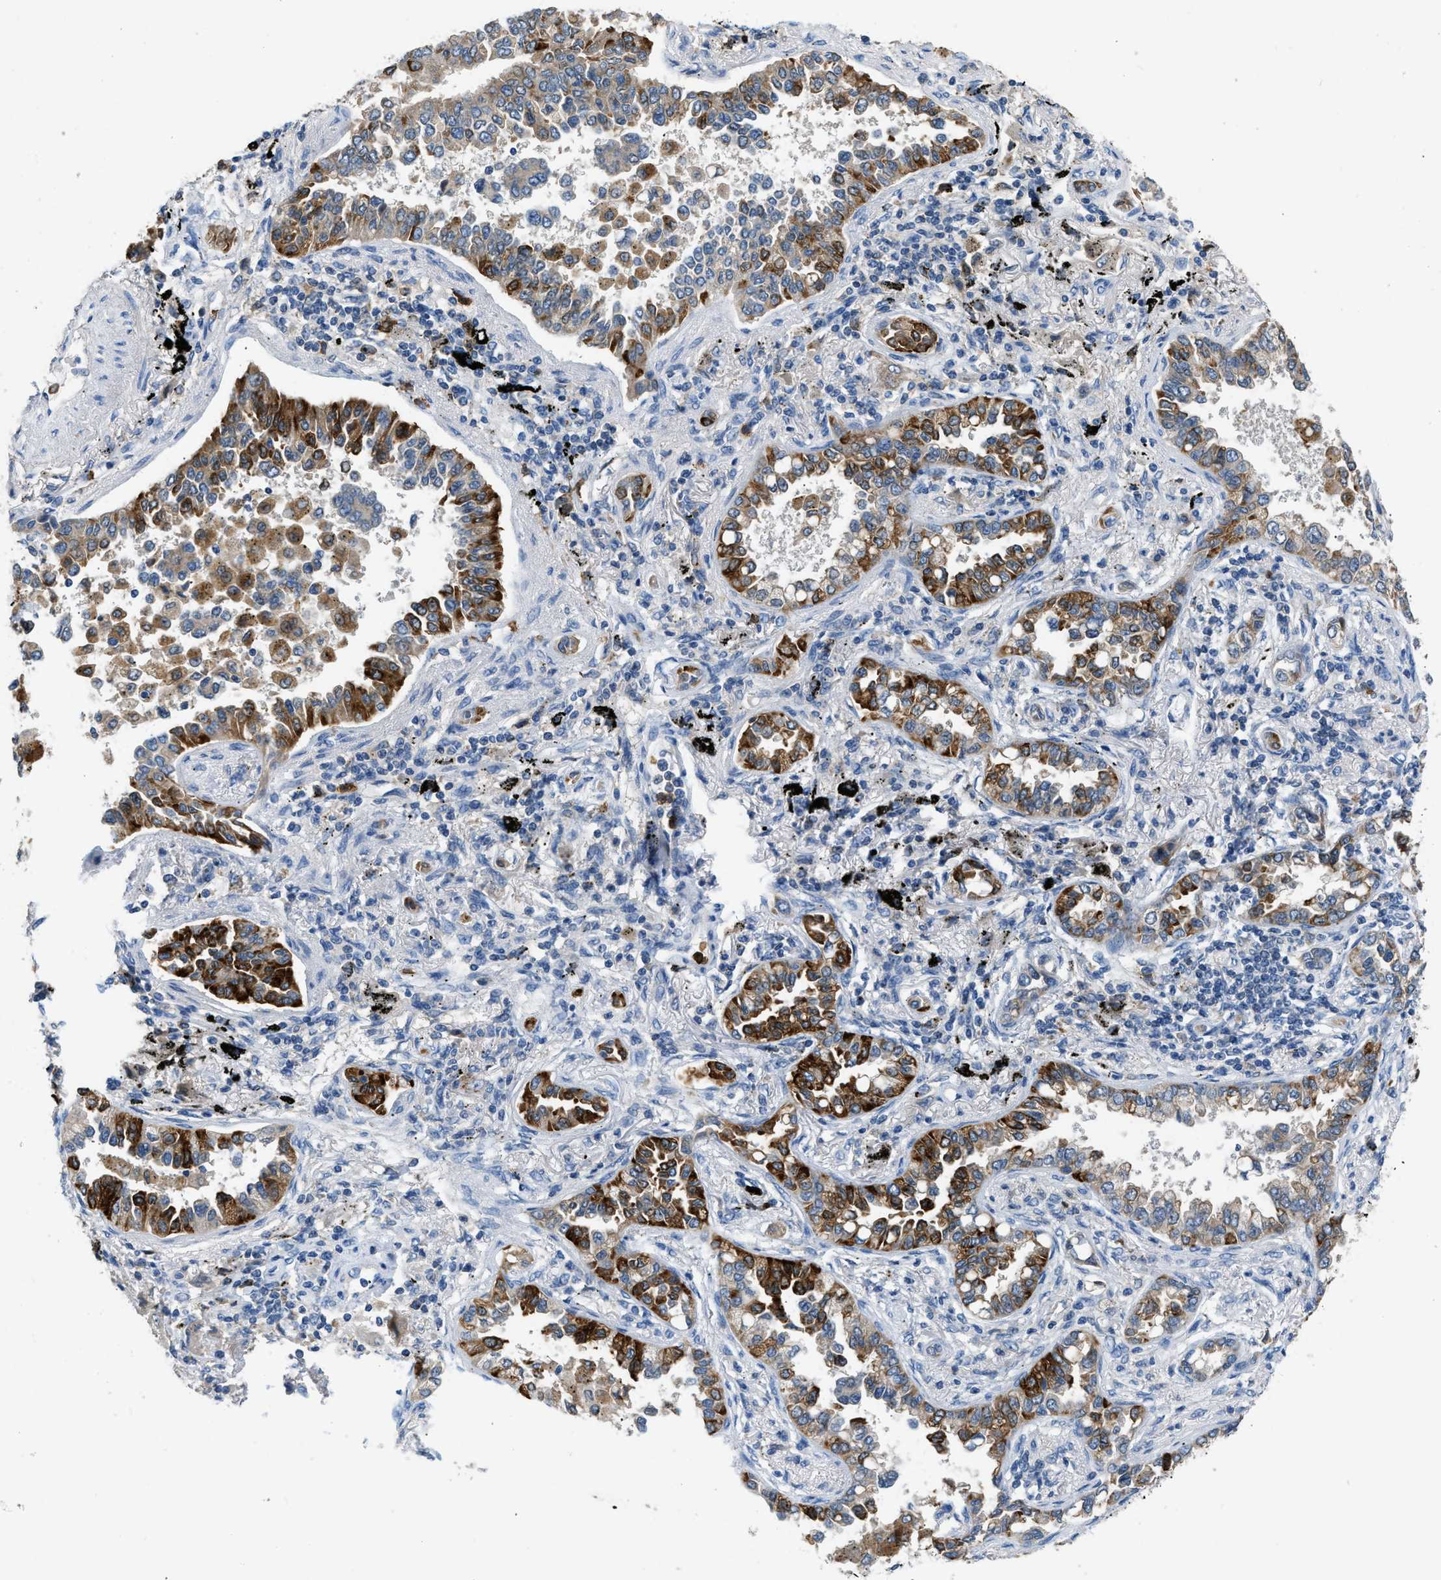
{"staining": {"intensity": "strong", "quantity": ">75%", "location": "cytoplasmic/membranous"}, "tissue": "lung cancer", "cell_type": "Tumor cells", "image_type": "cancer", "snomed": [{"axis": "morphology", "description": "Normal tissue, NOS"}, {"axis": "morphology", "description": "Adenocarcinoma, NOS"}, {"axis": "topography", "description": "Lung"}], "caption": "Lung cancer (adenocarcinoma) stained with DAB (3,3'-diaminobenzidine) IHC demonstrates high levels of strong cytoplasmic/membranous expression in about >75% of tumor cells.", "gene": "TOMM34", "patient": {"sex": "male", "age": 59}}